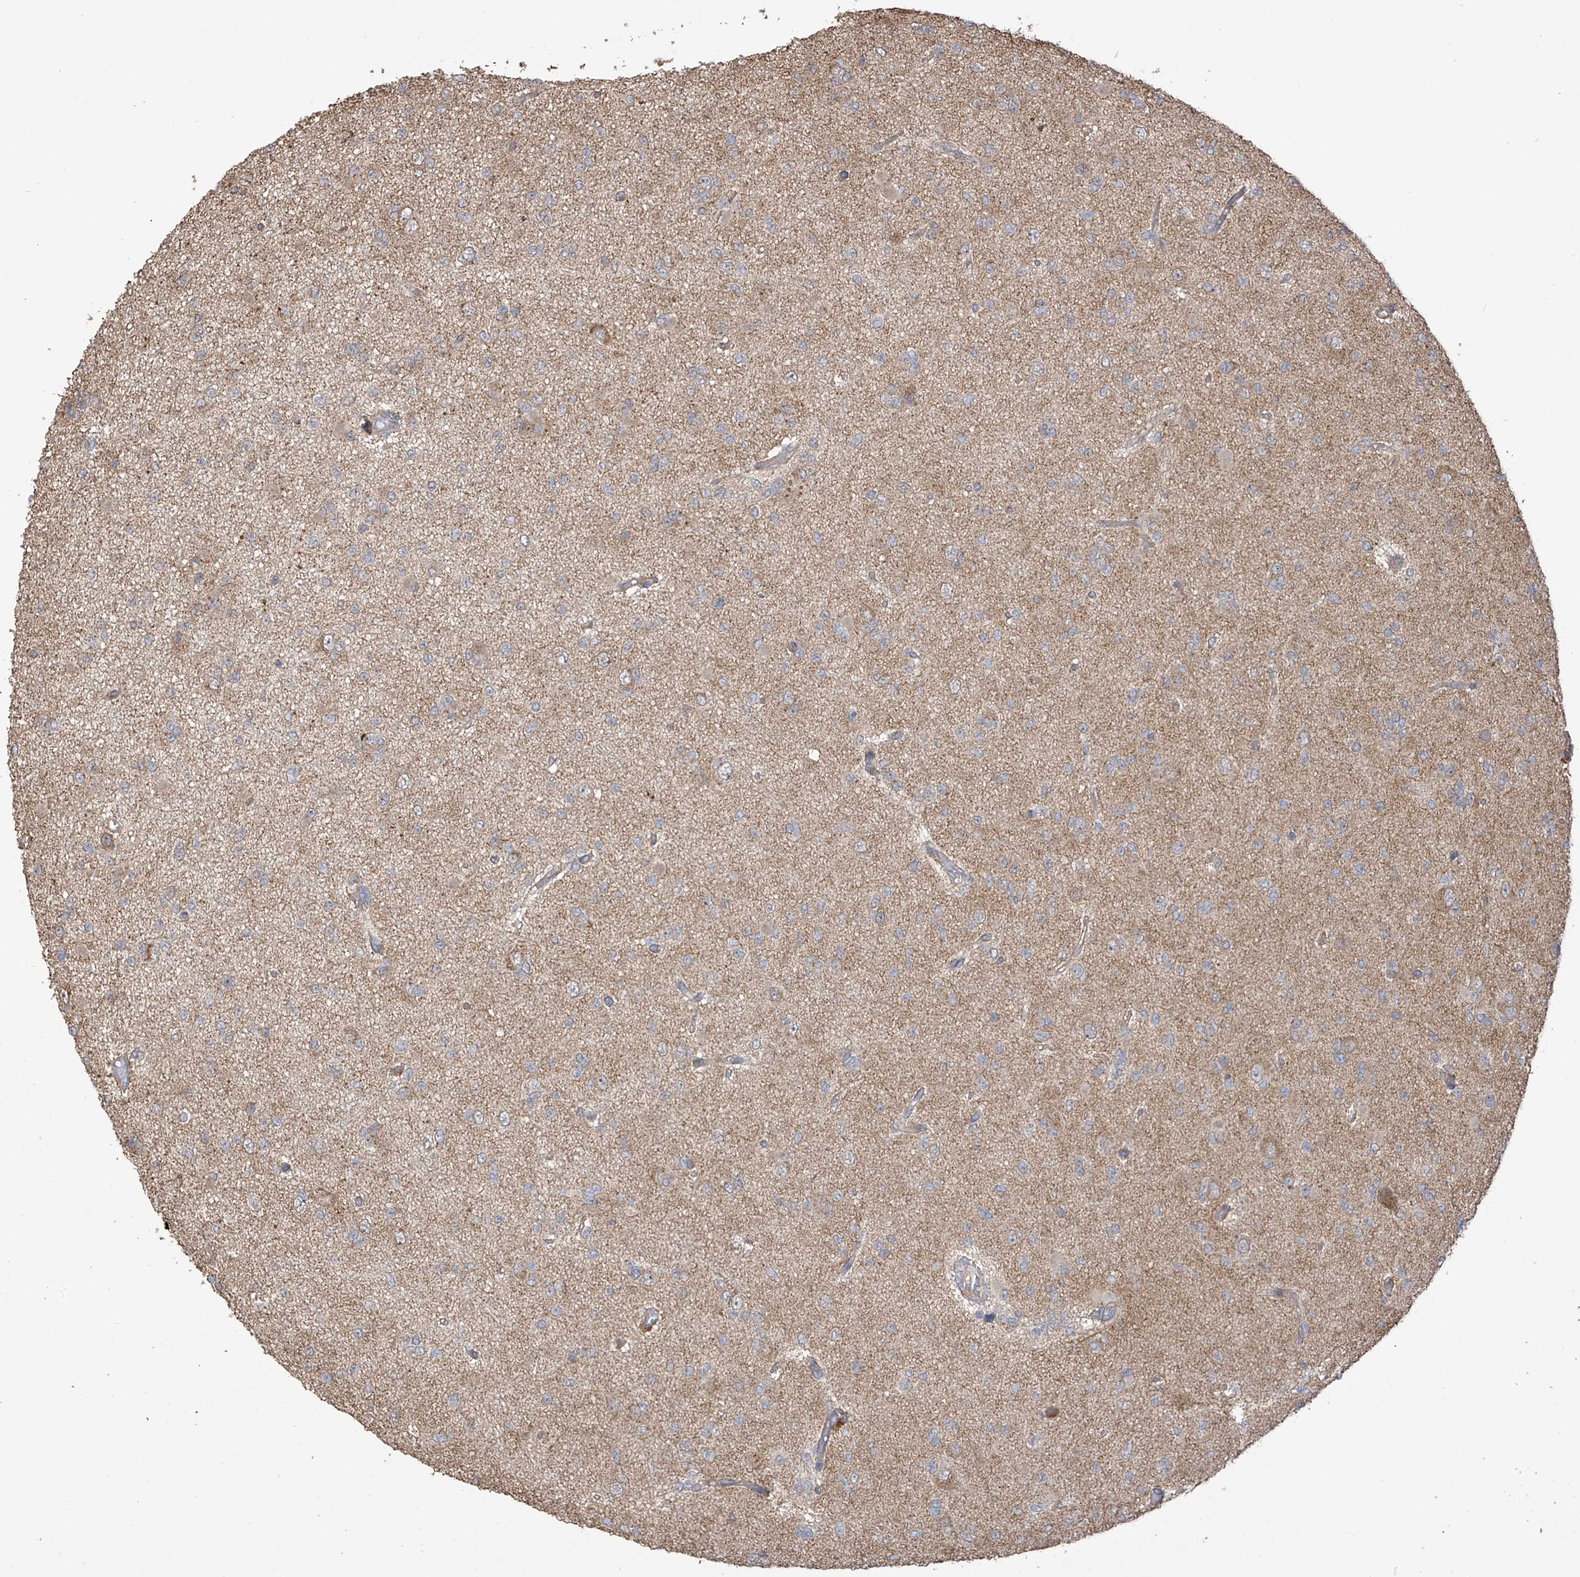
{"staining": {"intensity": "negative", "quantity": "none", "location": "none"}, "tissue": "glioma", "cell_type": "Tumor cells", "image_type": "cancer", "snomed": [{"axis": "morphology", "description": "Glioma, malignant, Low grade"}, {"axis": "topography", "description": "Brain"}], "caption": "Immunohistochemical staining of human malignant glioma (low-grade) shows no significant staining in tumor cells. (DAB (3,3'-diaminobenzidine) immunohistochemistry (IHC) with hematoxylin counter stain).", "gene": "COX10", "patient": {"sex": "female", "age": 22}}